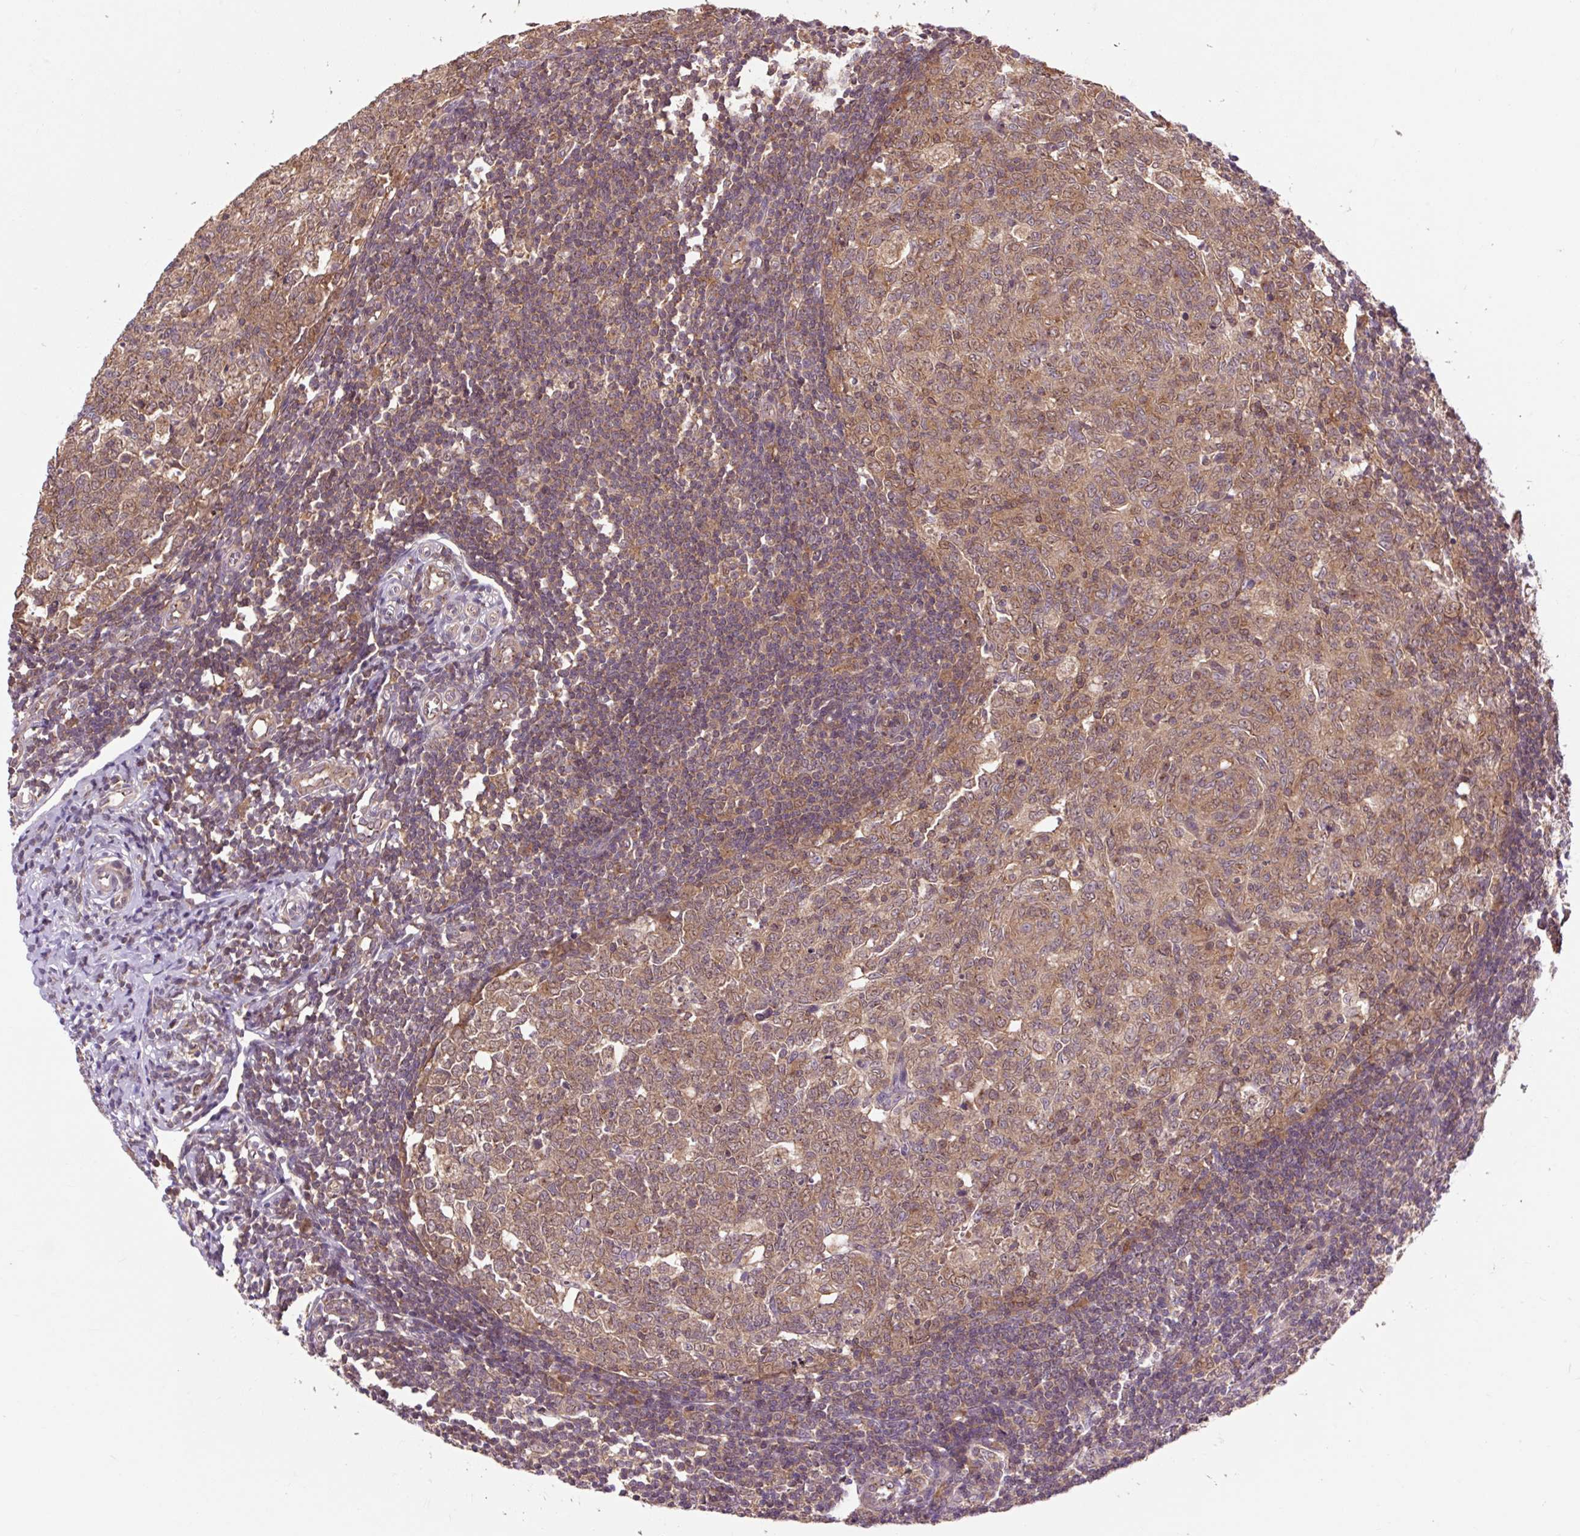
{"staining": {"intensity": "moderate", "quantity": ">75%", "location": "cytoplasmic/membranous"}, "tissue": "appendix", "cell_type": "Glandular cells", "image_type": "normal", "snomed": [{"axis": "morphology", "description": "Normal tissue, NOS"}, {"axis": "topography", "description": "Appendix"}], "caption": "Appendix was stained to show a protein in brown. There is medium levels of moderate cytoplasmic/membranous staining in about >75% of glandular cells. The protein of interest is shown in brown color, while the nuclei are stained blue.", "gene": "MMS19", "patient": {"sex": "male", "age": 14}}